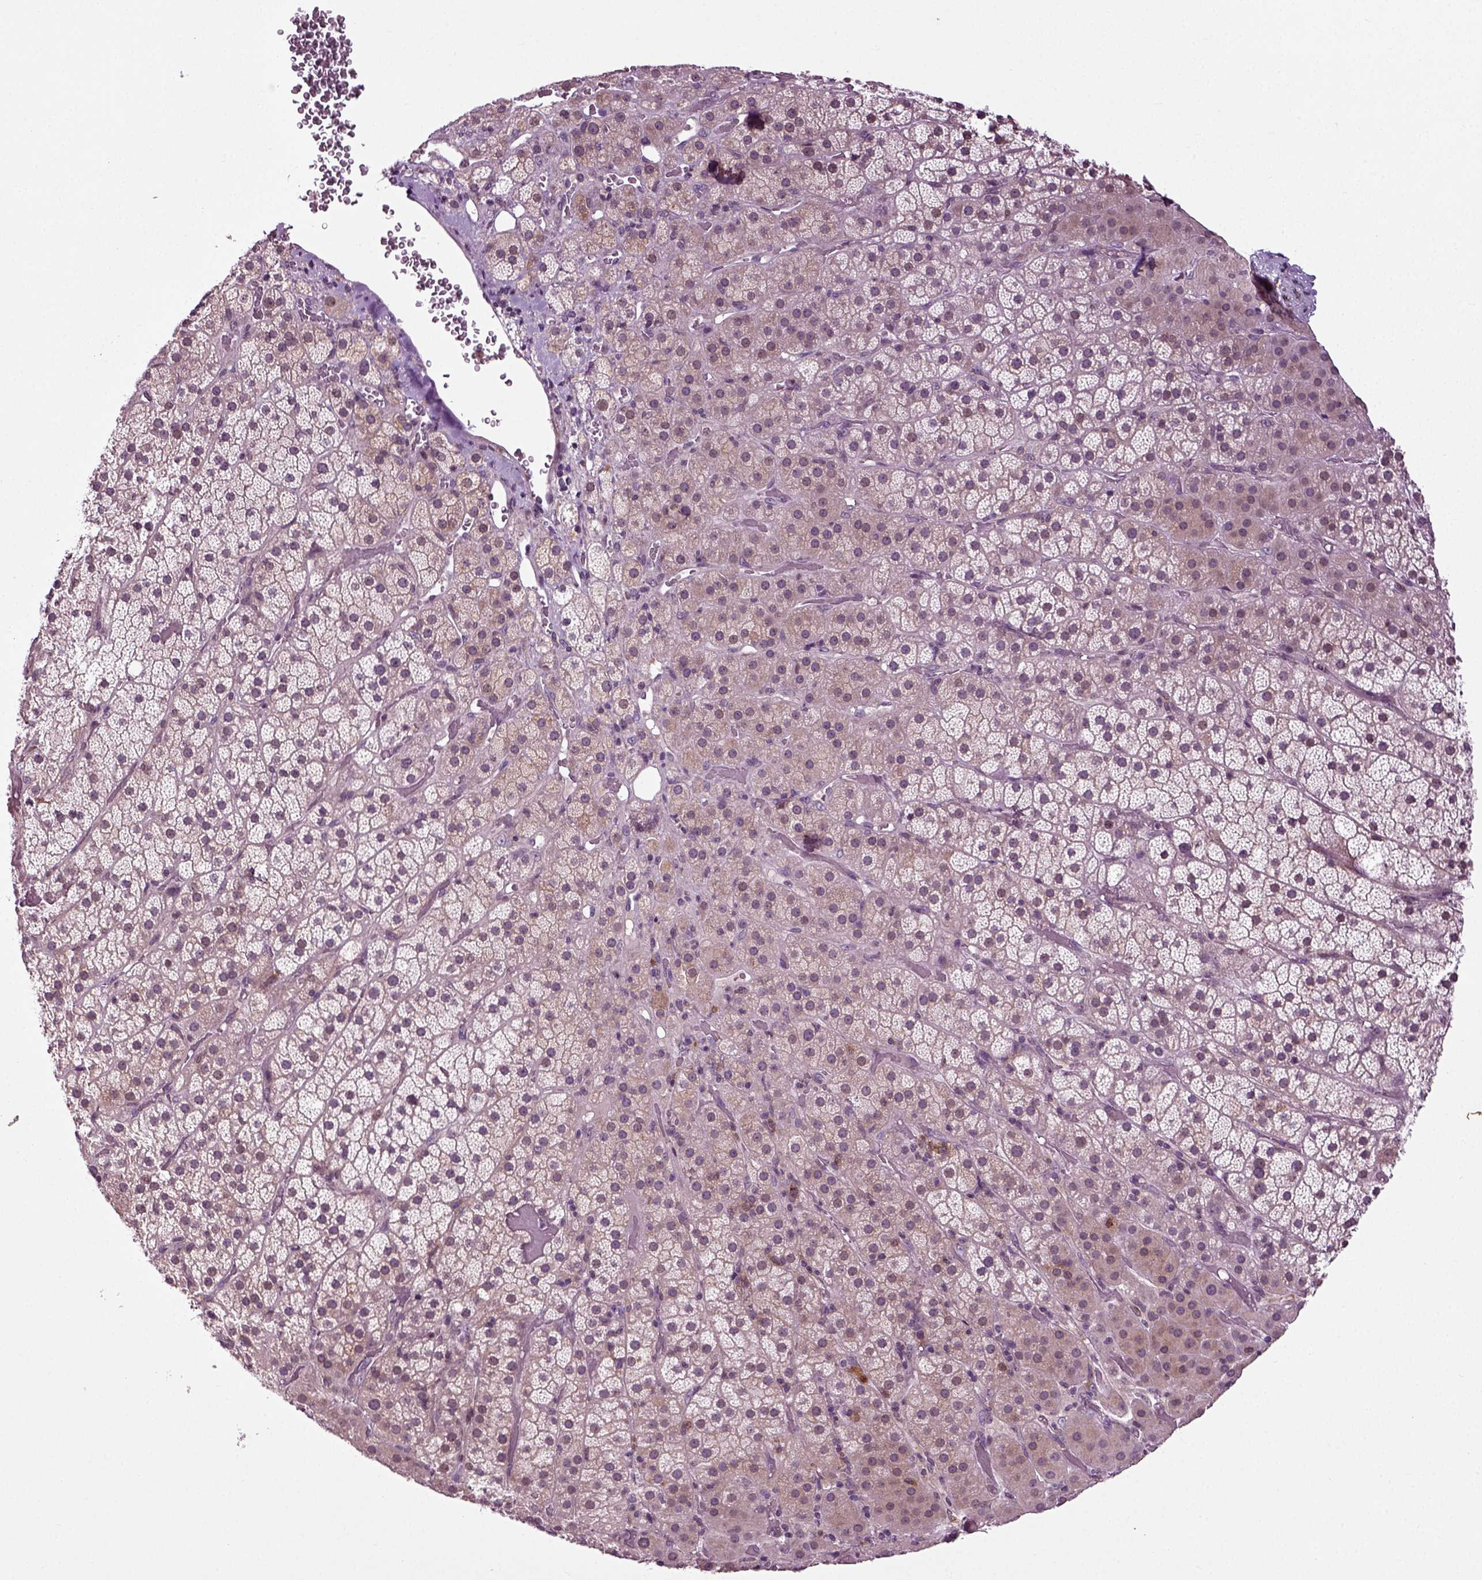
{"staining": {"intensity": "weak", "quantity": "<25%", "location": "cytoplasmic/membranous"}, "tissue": "adrenal gland", "cell_type": "Glandular cells", "image_type": "normal", "snomed": [{"axis": "morphology", "description": "Normal tissue, NOS"}, {"axis": "topography", "description": "Adrenal gland"}], "caption": "This micrograph is of benign adrenal gland stained with IHC to label a protein in brown with the nuclei are counter-stained blue. There is no positivity in glandular cells. (Stains: DAB (3,3'-diaminobenzidine) IHC with hematoxylin counter stain, Microscopy: brightfield microscopy at high magnification).", "gene": "KNSTRN", "patient": {"sex": "male", "age": 57}}